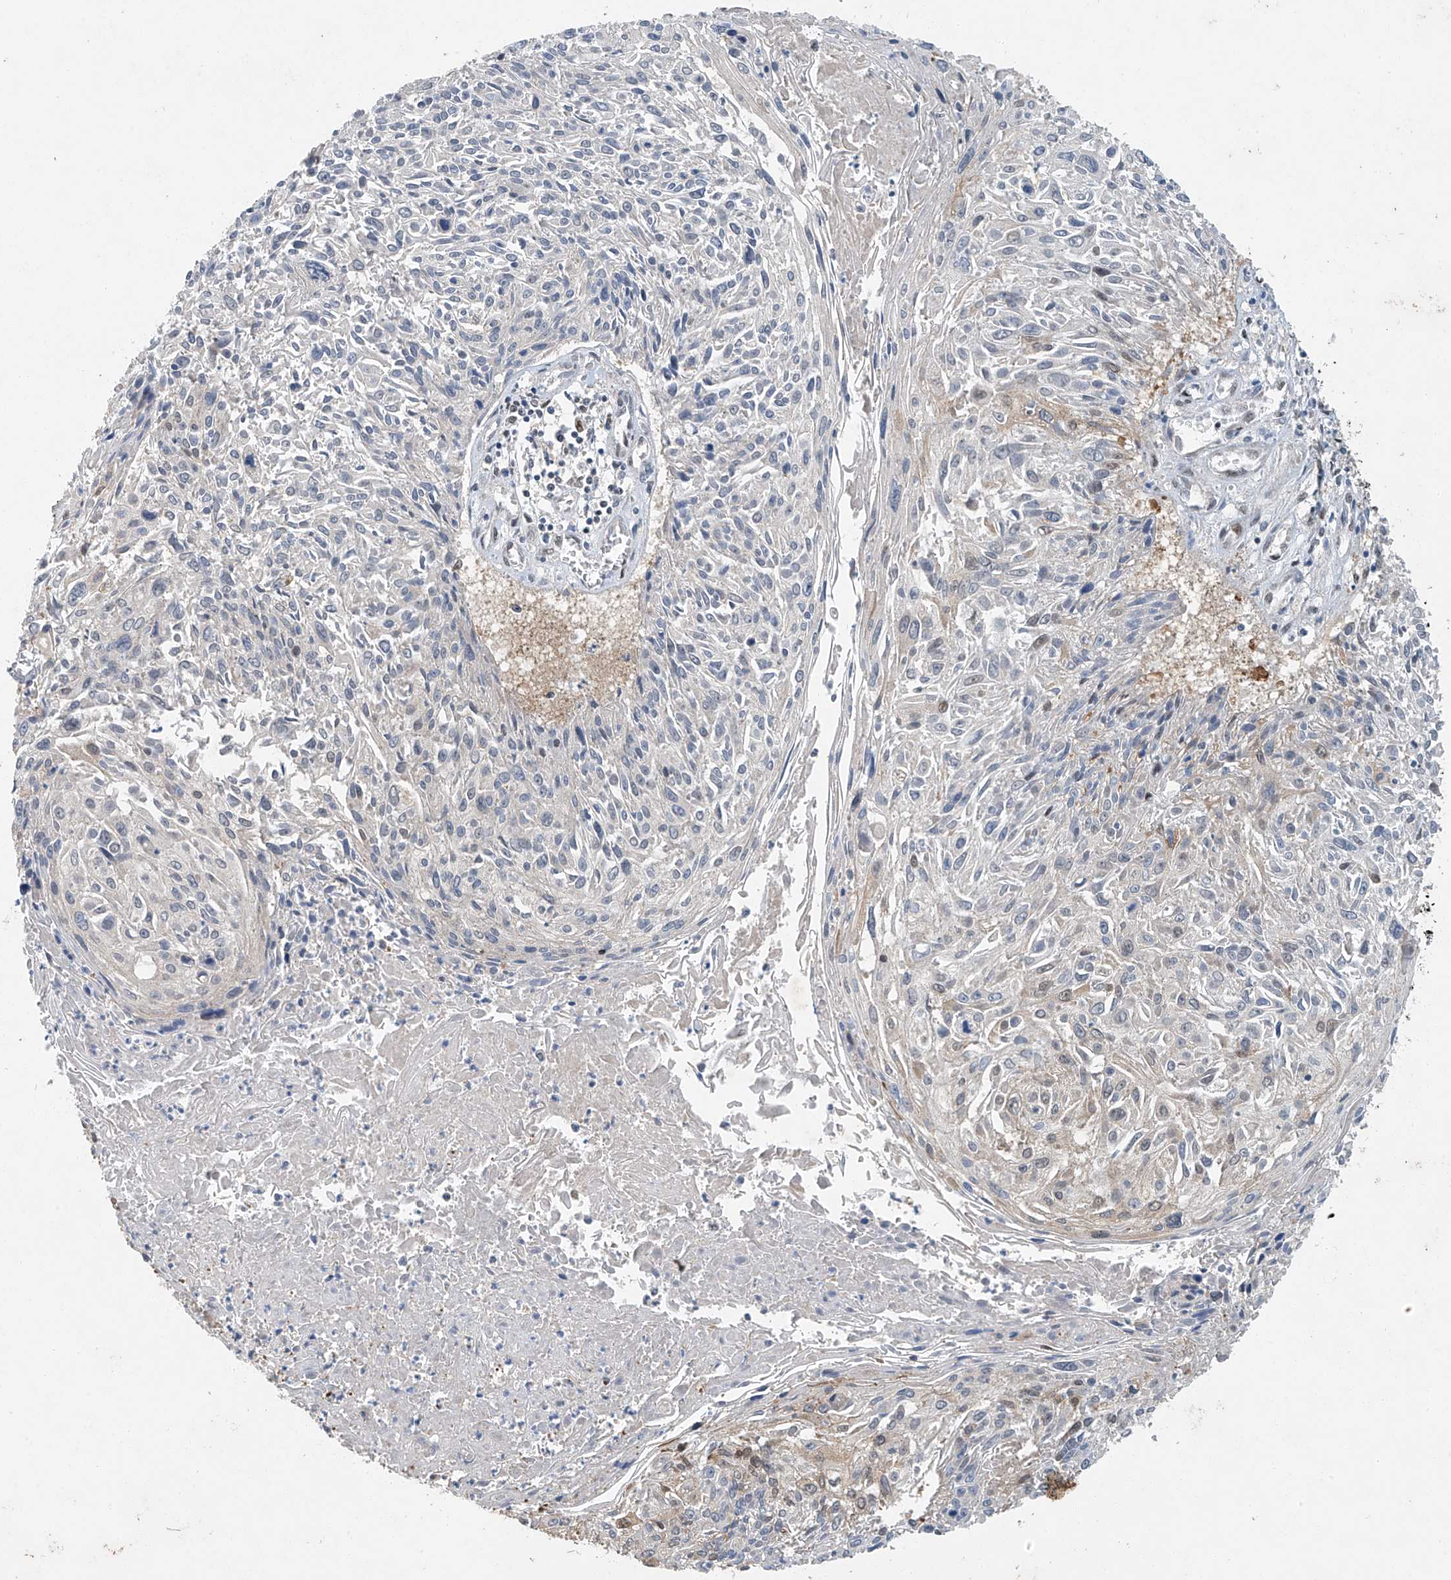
{"staining": {"intensity": "weak", "quantity": "<25%", "location": "cytoplasmic/membranous"}, "tissue": "cervical cancer", "cell_type": "Tumor cells", "image_type": "cancer", "snomed": [{"axis": "morphology", "description": "Squamous cell carcinoma, NOS"}, {"axis": "topography", "description": "Cervix"}], "caption": "An immunohistochemistry (IHC) histopathology image of cervical cancer (squamous cell carcinoma) is shown. There is no staining in tumor cells of cervical cancer (squamous cell carcinoma). (DAB immunohistochemistry (IHC) with hematoxylin counter stain).", "gene": "TAF8", "patient": {"sex": "female", "age": 51}}